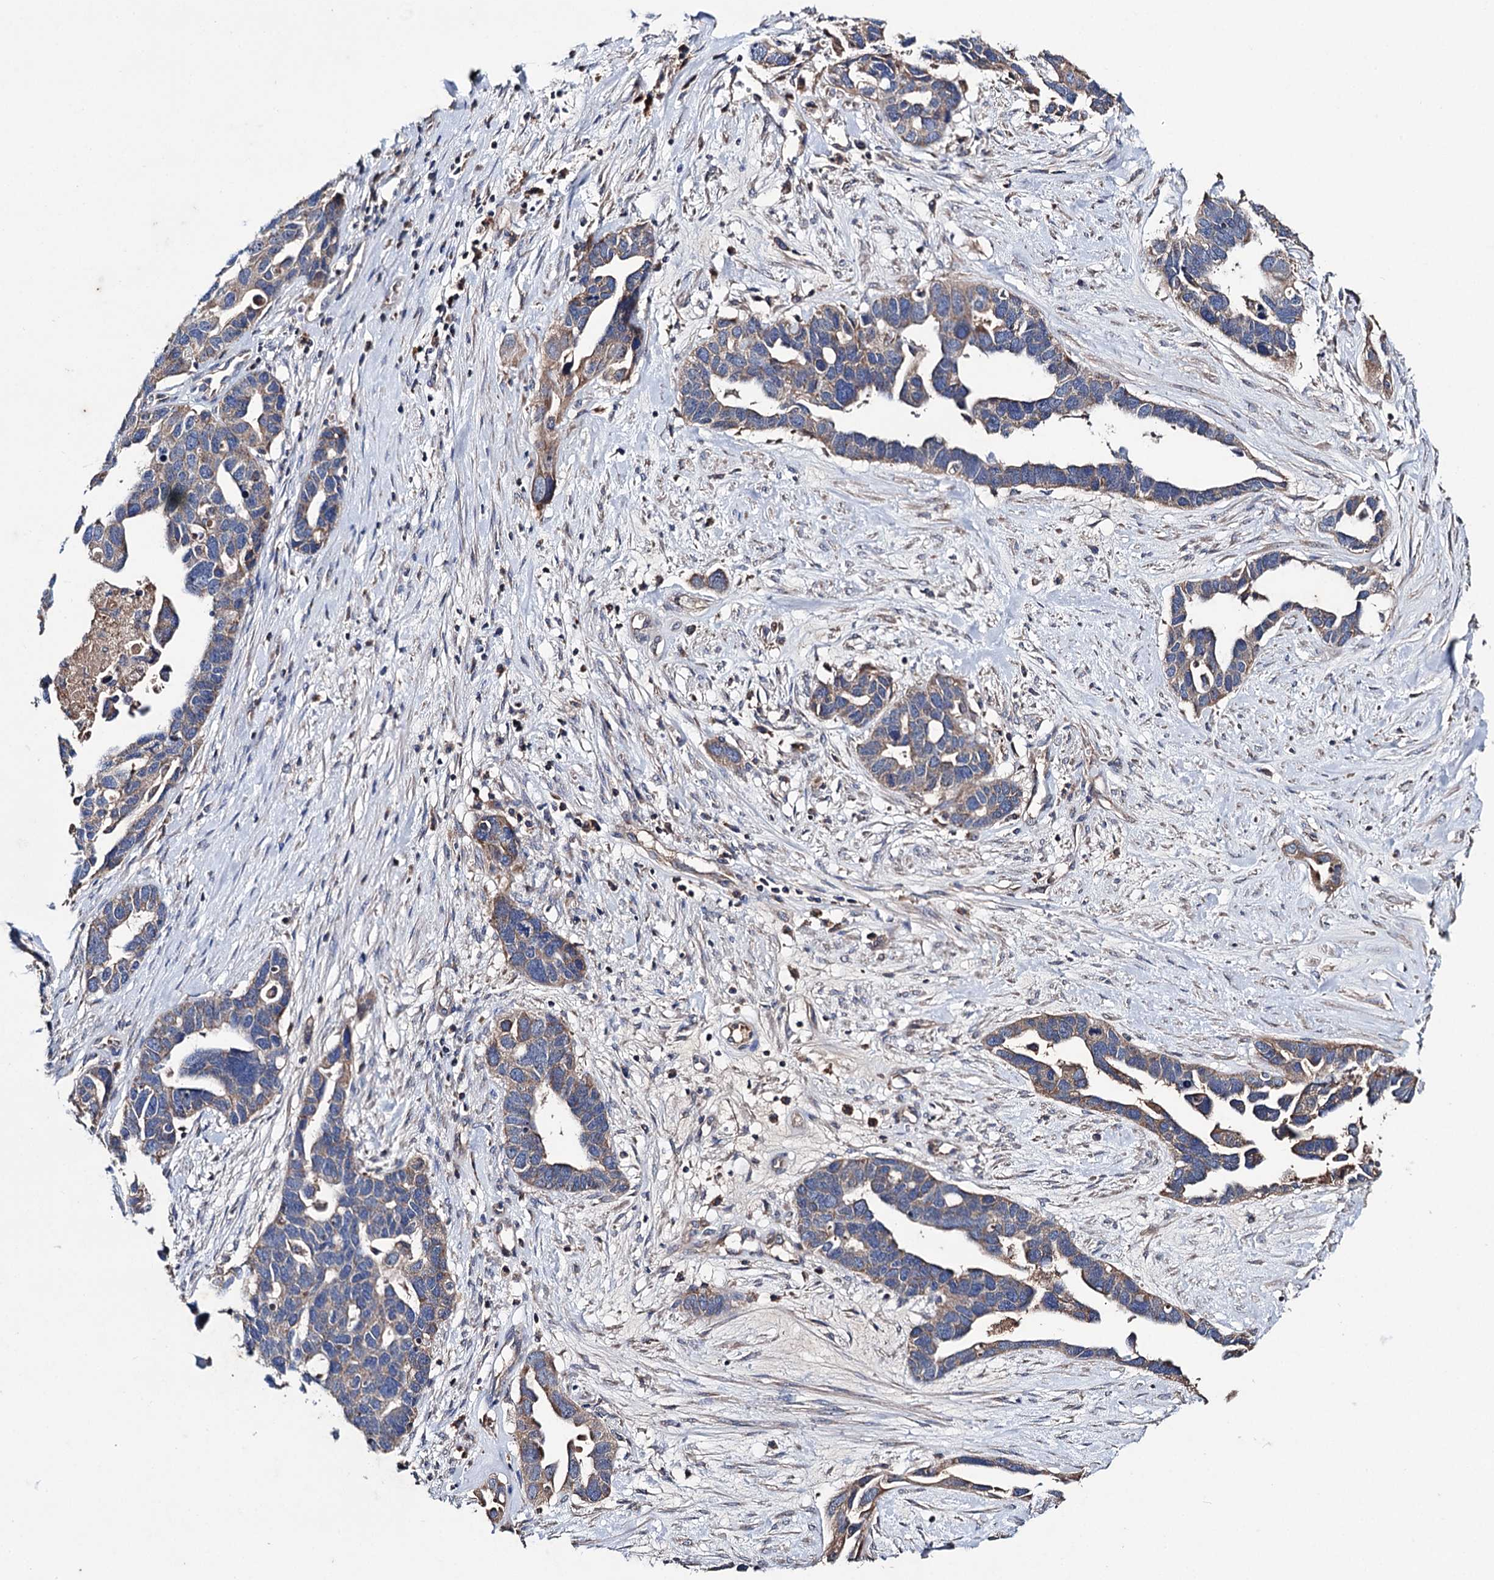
{"staining": {"intensity": "weak", "quantity": "25%-75%", "location": "cytoplasmic/membranous"}, "tissue": "ovarian cancer", "cell_type": "Tumor cells", "image_type": "cancer", "snomed": [{"axis": "morphology", "description": "Cystadenocarcinoma, serous, NOS"}, {"axis": "topography", "description": "Ovary"}], "caption": "High-power microscopy captured an IHC photomicrograph of ovarian serous cystadenocarcinoma, revealing weak cytoplasmic/membranous expression in about 25%-75% of tumor cells. (DAB (3,3'-diaminobenzidine) IHC with brightfield microscopy, high magnification).", "gene": "CLPB", "patient": {"sex": "female", "age": 54}}